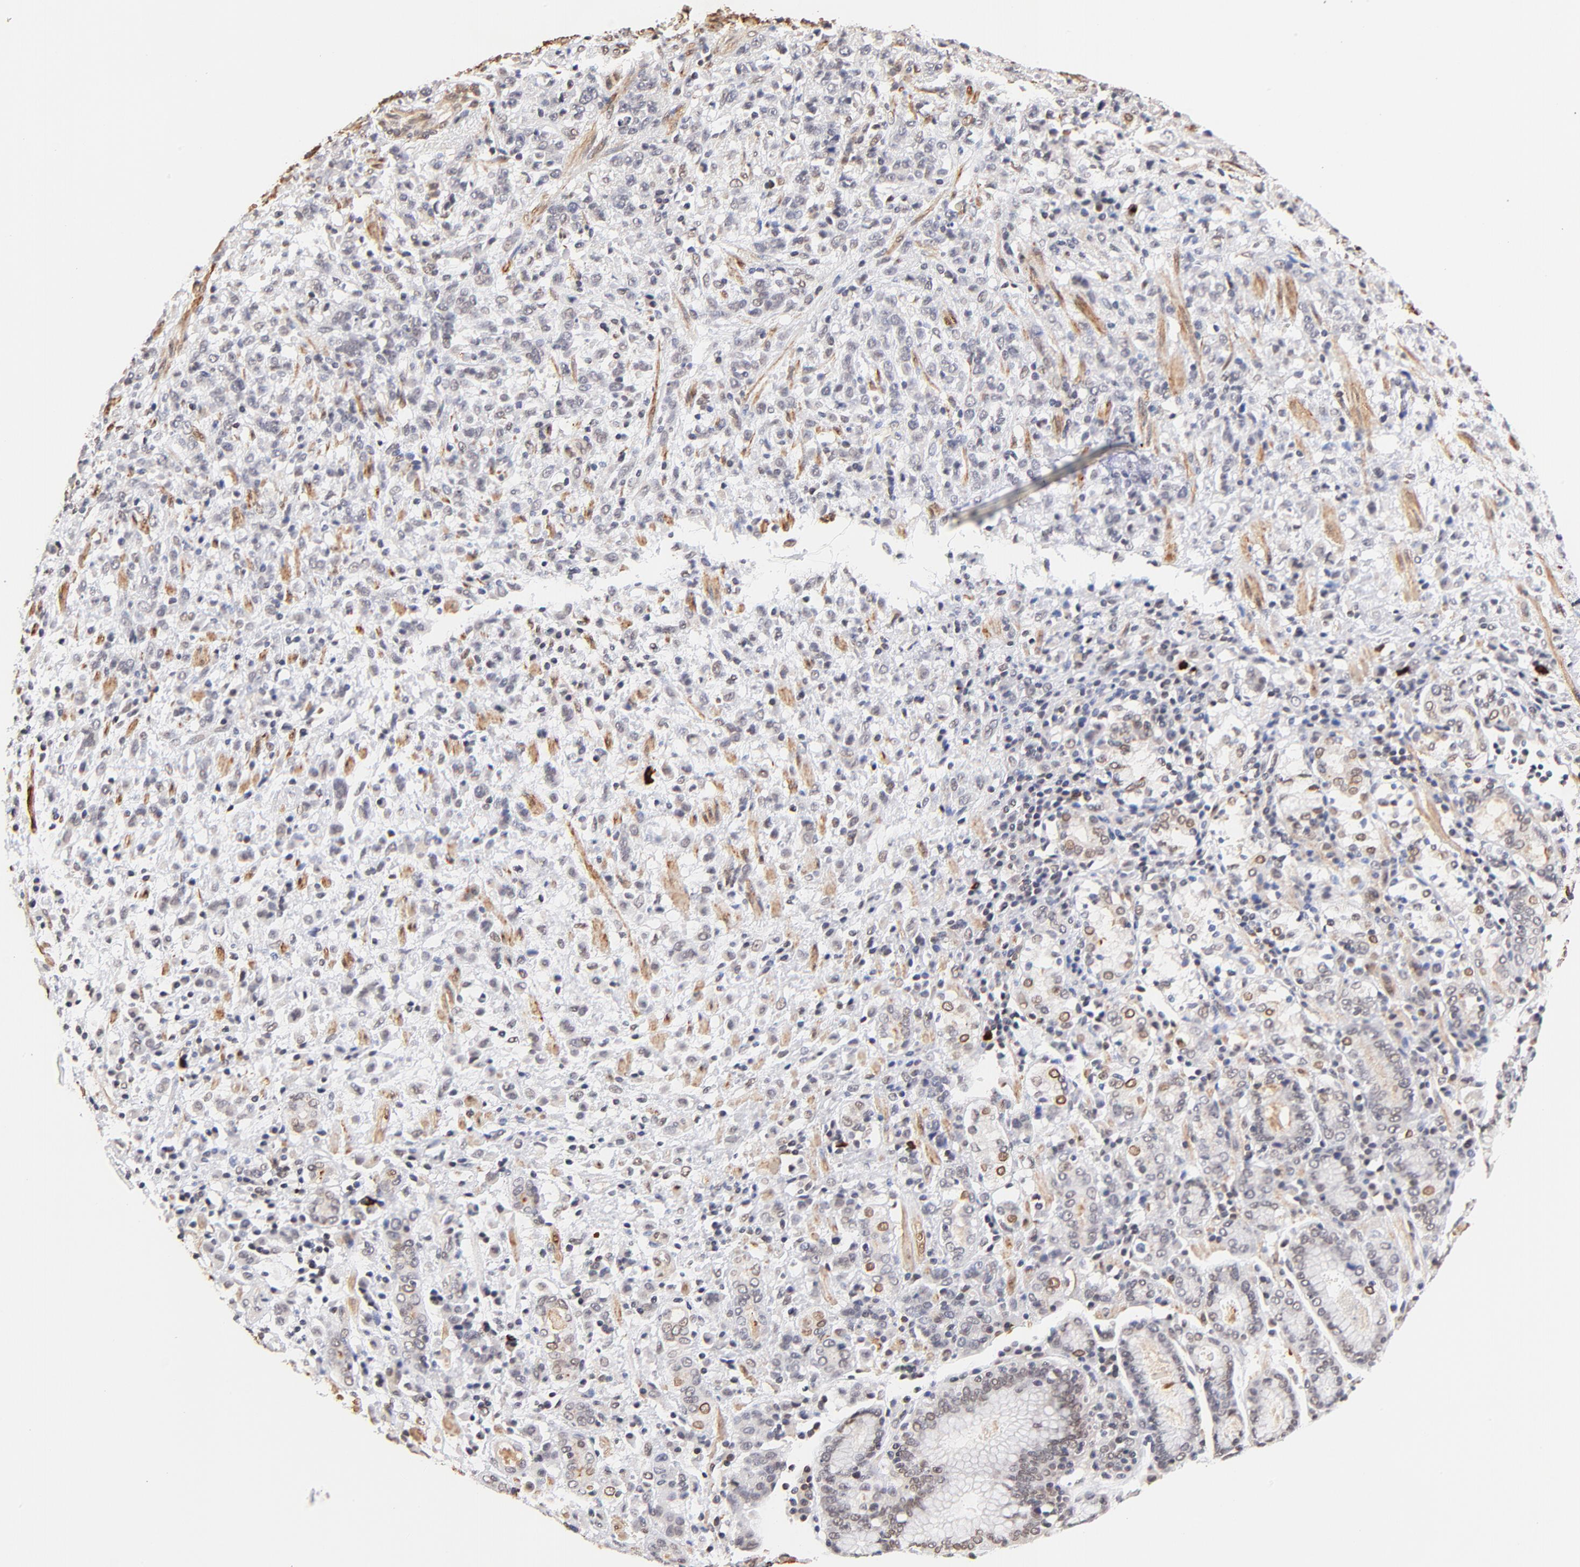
{"staining": {"intensity": "weak", "quantity": "25%-75%", "location": "cytoplasmic/membranous,nuclear"}, "tissue": "stomach cancer", "cell_type": "Tumor cells", "image_type": "cancer", "snomed": [{"axis": "morphology", "description": "Adenocarcinoma, NOS"}, {"axis": "topography", "description": "Stomach, lower"}], "caption": "Approximately 25%-75% of tumor cells in stomach adenocarcinoma demonstrate weak cytoplasmic/membranous and nuclear protein positivity as visualized by brown immunohistochemical staining.", "gene": "ZFP92", "patient": {"sex": "male", "age": 88}}